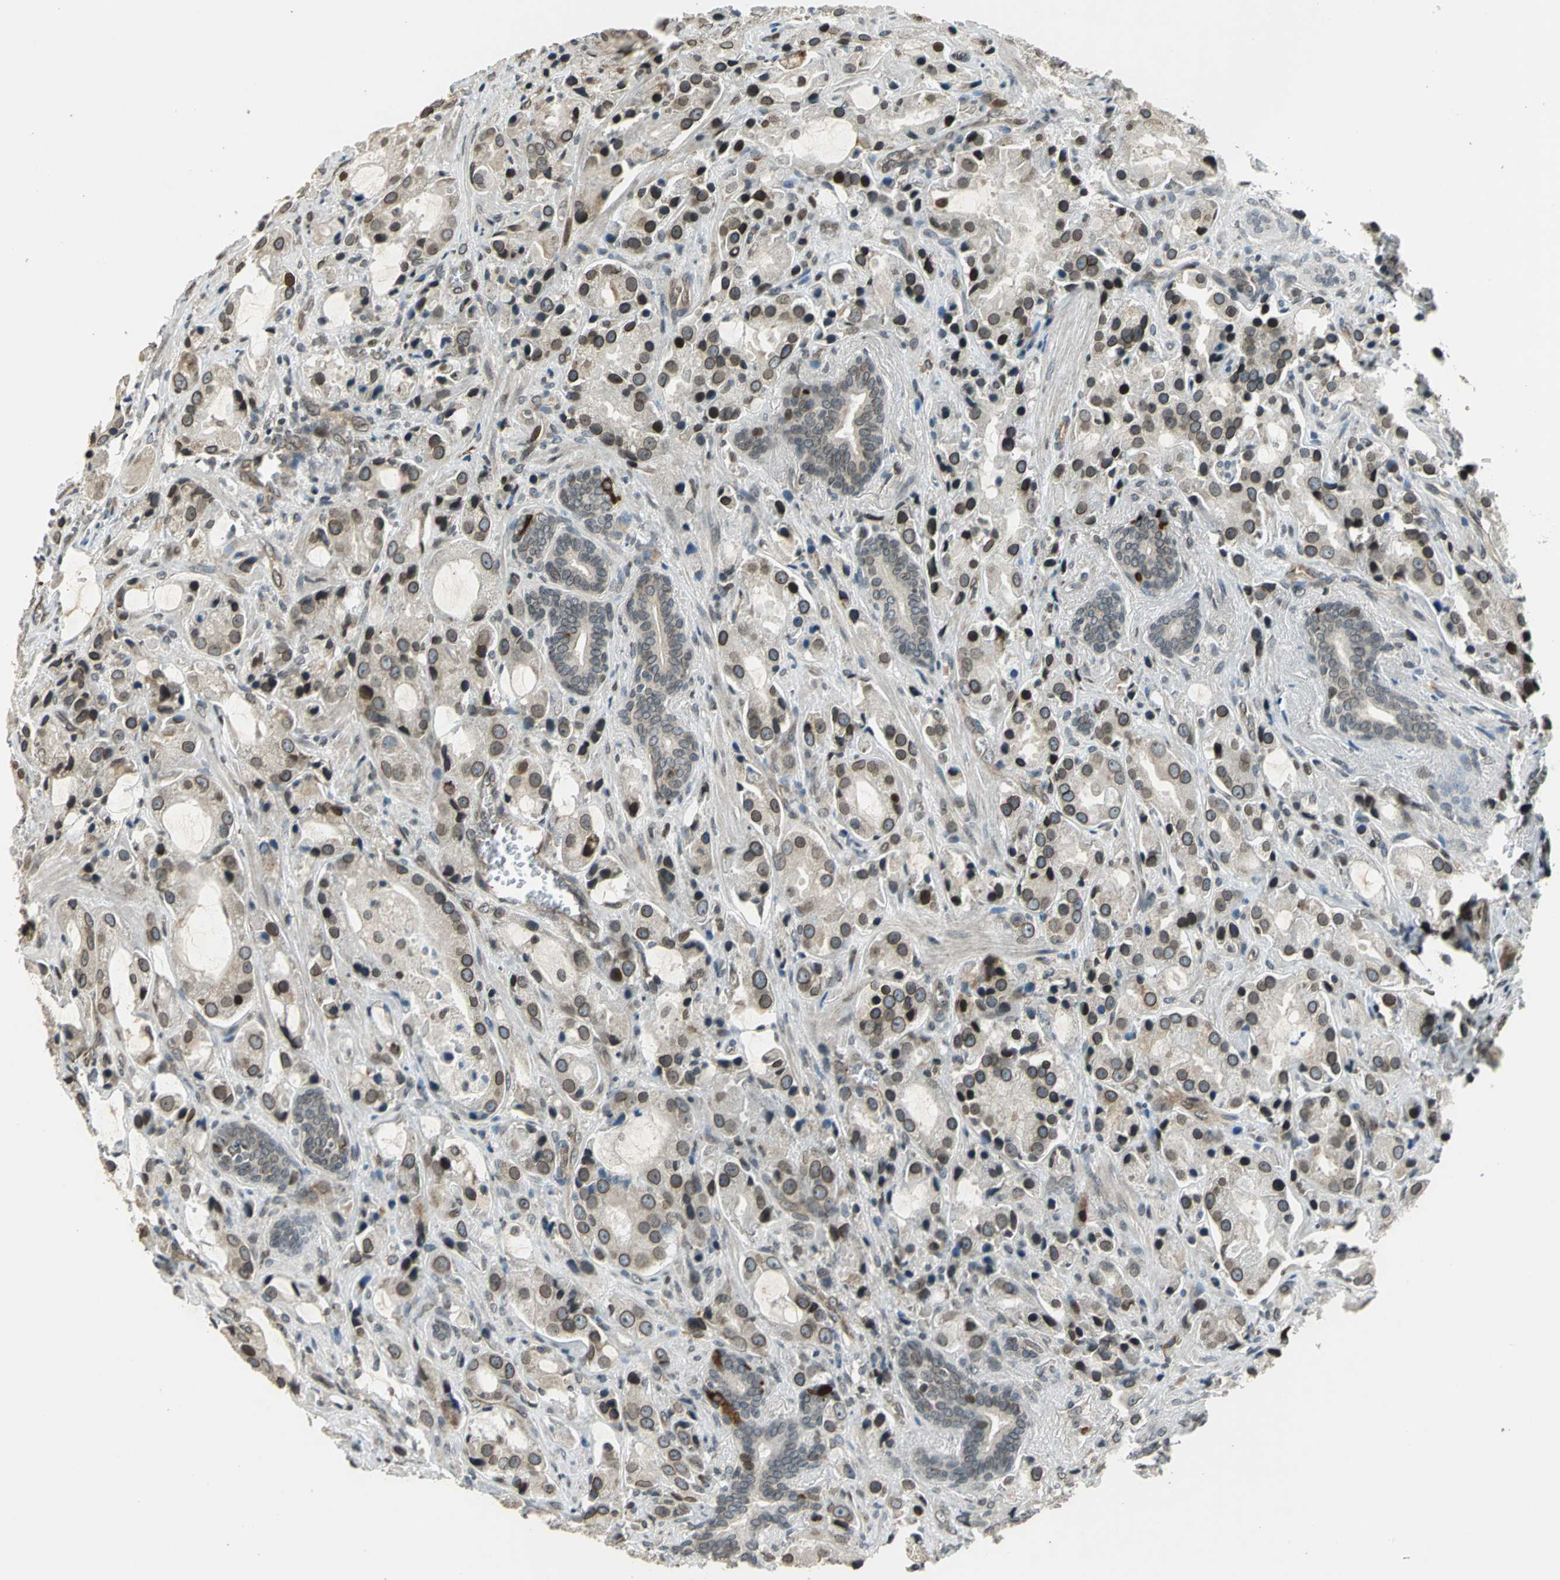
{"staining": {"intensity": "moderate", "quantity": "25%-75%", "location": "cytoplasmic/membranous,nuclear"}, "tissue": "prostate cancer", "cell_type": "Tumor cells", "image_type": "cancer", "snomed": [{"axis": "morphology", "description": "Adenocarcinoma, High grade"}, {"axis": "topography", "description": "Prostate"}], "caption": "There is medium levels of moderate cytoplasmic/membranous and nuclear positivity in tumor cells of adenocarcinoma (high-grade) (prostate), as demonstrated by immunohistochemical staining (brown color).", "gene": "BRIP1", "patient": {"sex": "male", "age": 70}}